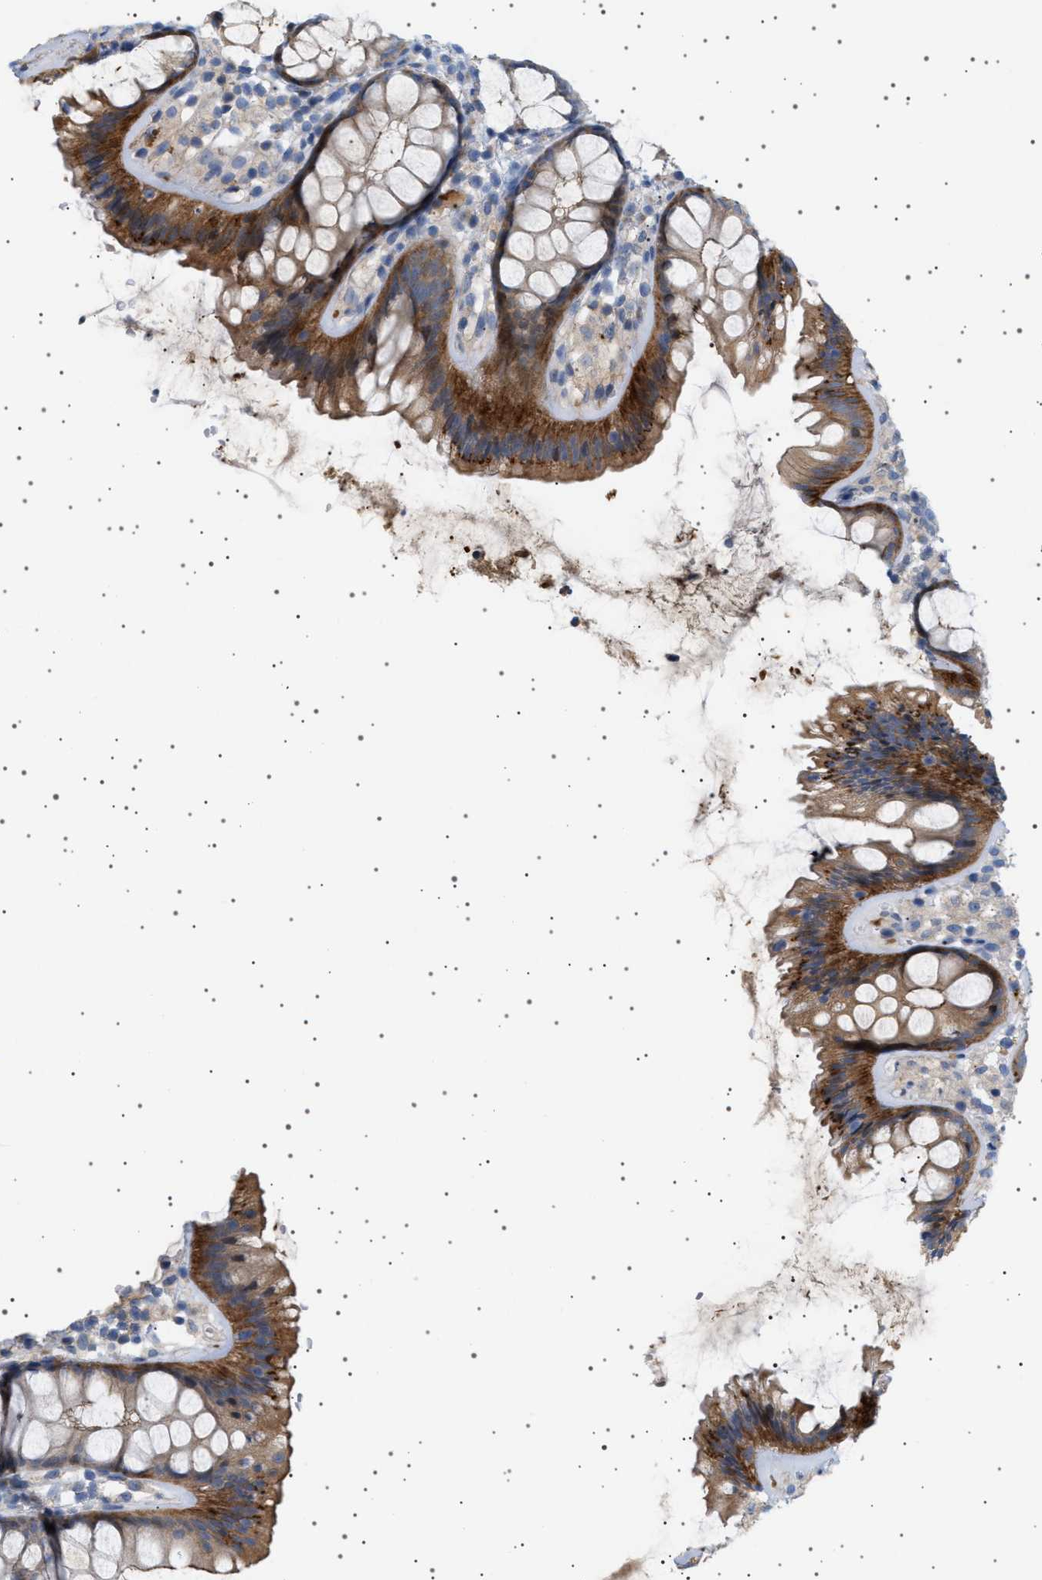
{"staining": {"intensity": "weak", "quantity": "25%-75%", "location": "cytoplasmic/membranous"}, "tissue": "colon", "cell_type": "Endothelial cells", "image_type": "normal", "snomed": [{"axis": "morphology", "description": "Normal tissue, NOS"}, {"axis": "topography", "description": "Colon"}], "caption": "A low amount of weak cytoplasmic/membranous expression is appreciated in about 25%-75% of endothelial cells in benign colon. (IHC, brightfield microscopy, high magnification).", "gene": "ADCY10", "patient": {"sex": "female", "age": 56}}